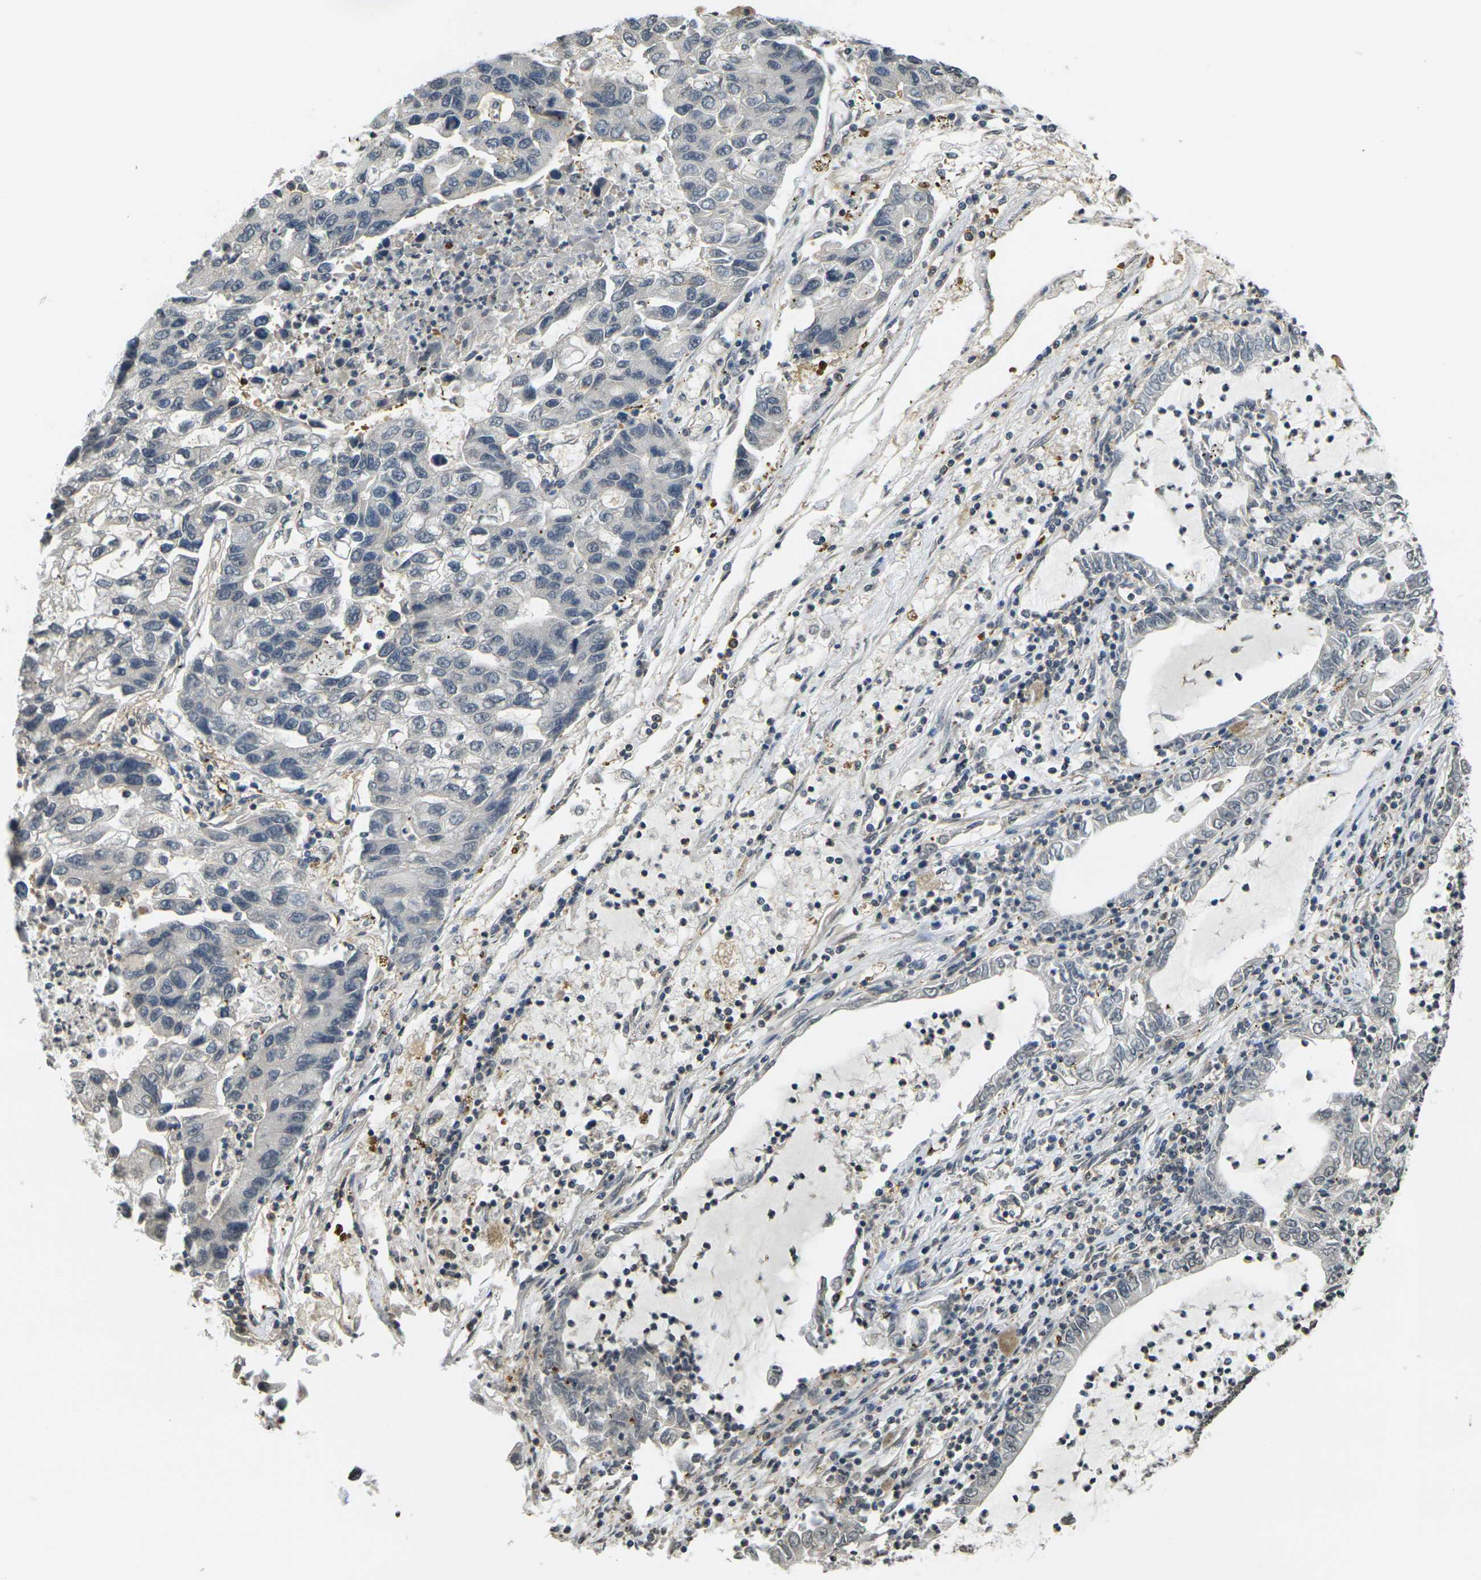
{"staining": {"intensity": "negative", "quantity": "none", "location": "none"}, "tissue": "lung cancer", "cell_type": "Tumor cells", "image_type": "cancer", "snomed": [{"axis": "morphology", "description": "Adenocarcinoma, NOS"}, {"axis": "topography", "description": "Lung"}], "caption": "Tumor cells are negative for protein expression in human lung cancer (adenocarcinoma).", "gene": "CAST", "patient": {"sex": "female", "age": 51}}